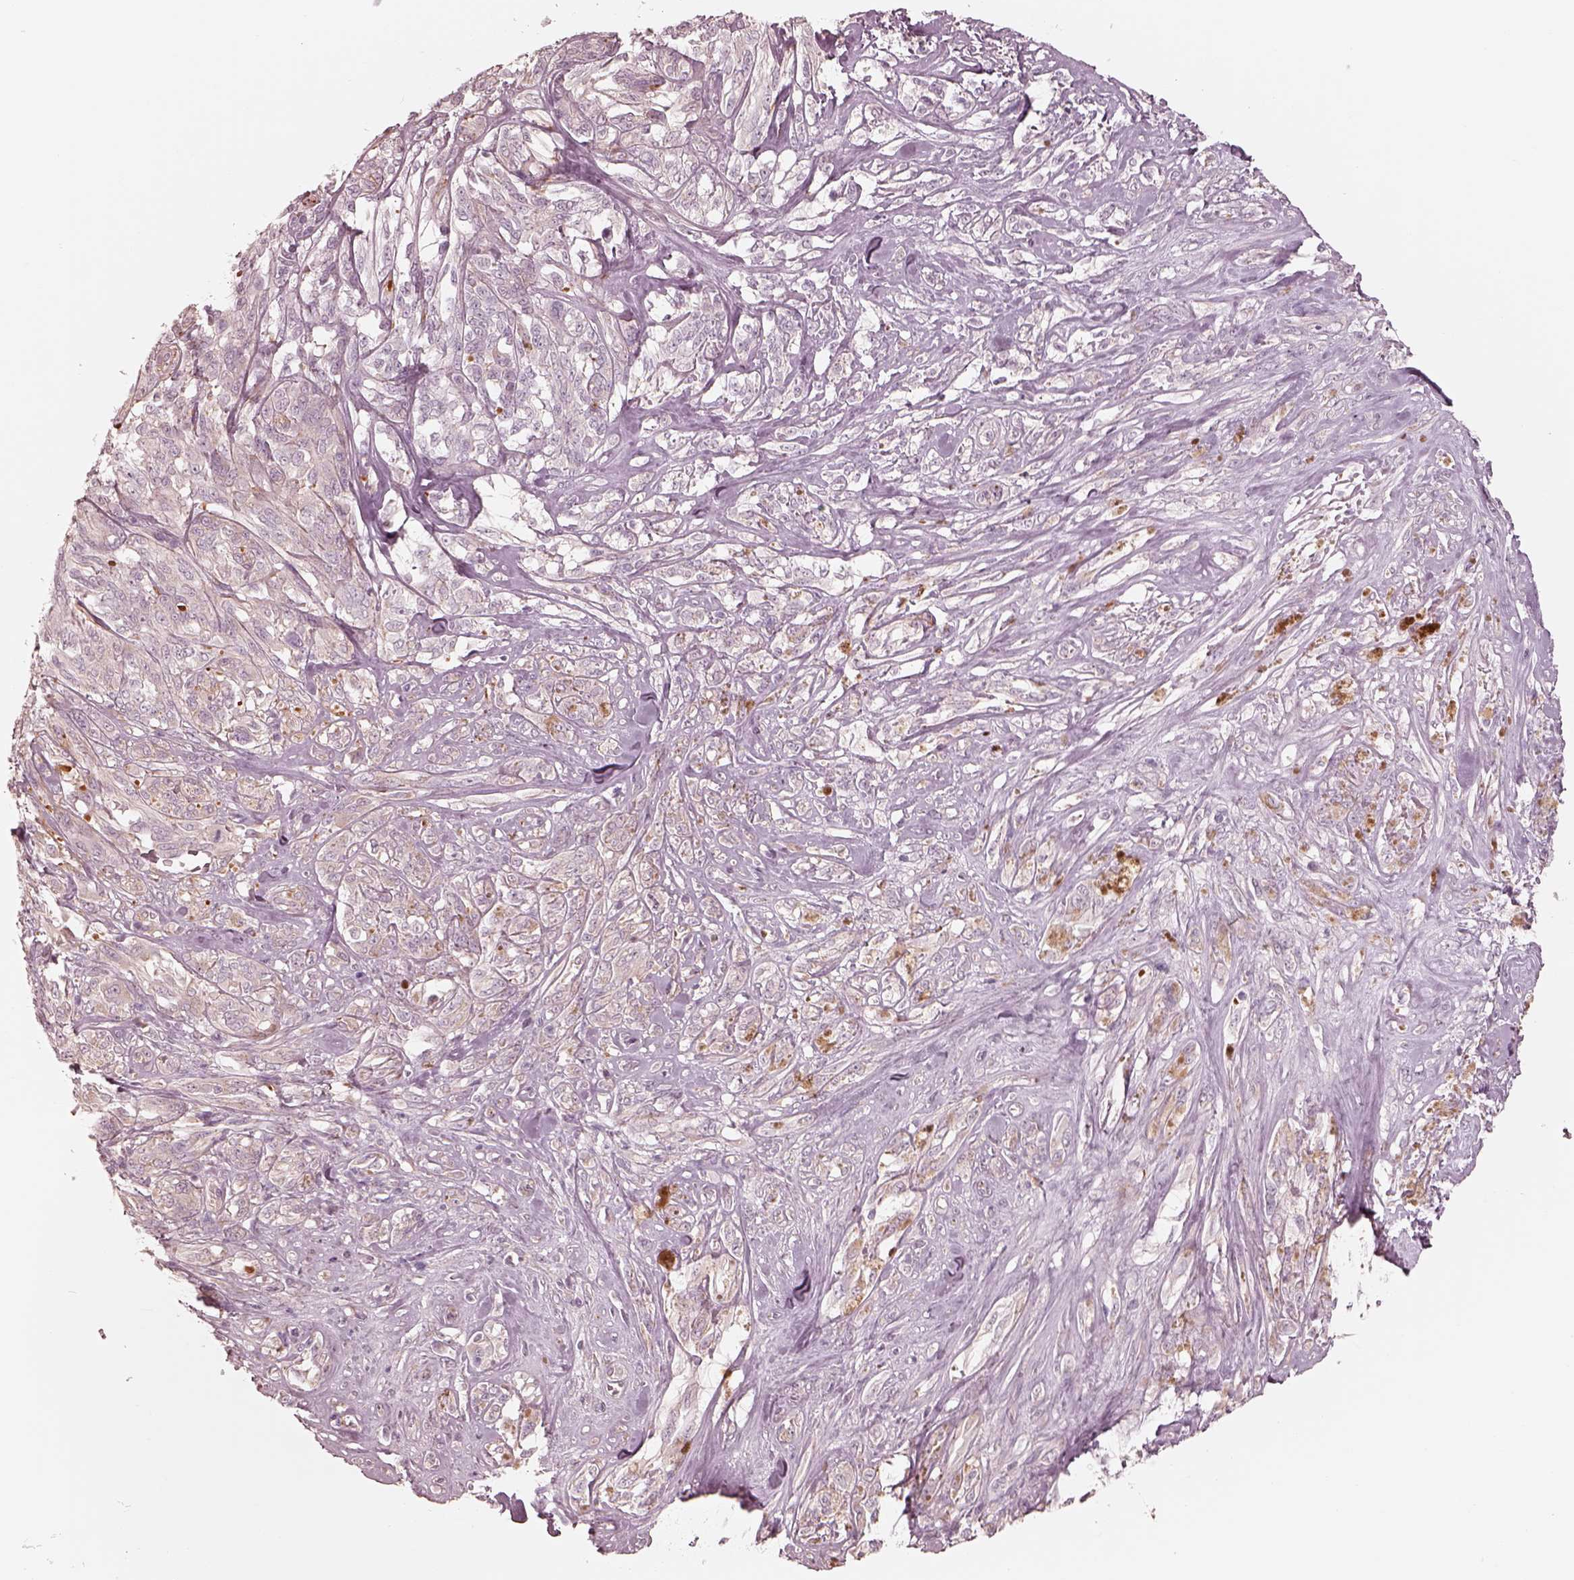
{"staining": {"intensity": "moderate", "quantity": "<25%", "location": "cytoplasmic/membranous"}, "tissue": "melanoma", "cell_type": "Tumor cells", "image_type": "cancer", "snomed": [{"axis": "morphology", "description": "Malignant melanoma, NOS"}, {"axis": "topography", "description": "Skin"}], "caption": "This photomicrograph demonstrates melanoma stained with immunohistochemistry (IHC) to label a protein in brown. The cytoplasmic/membranous of tumor cells show moderate positivity for the protein. Nuclei are counter-stained blue.", "gene": "RAB3C", "patient": {"sex": "female", "age": 91}}